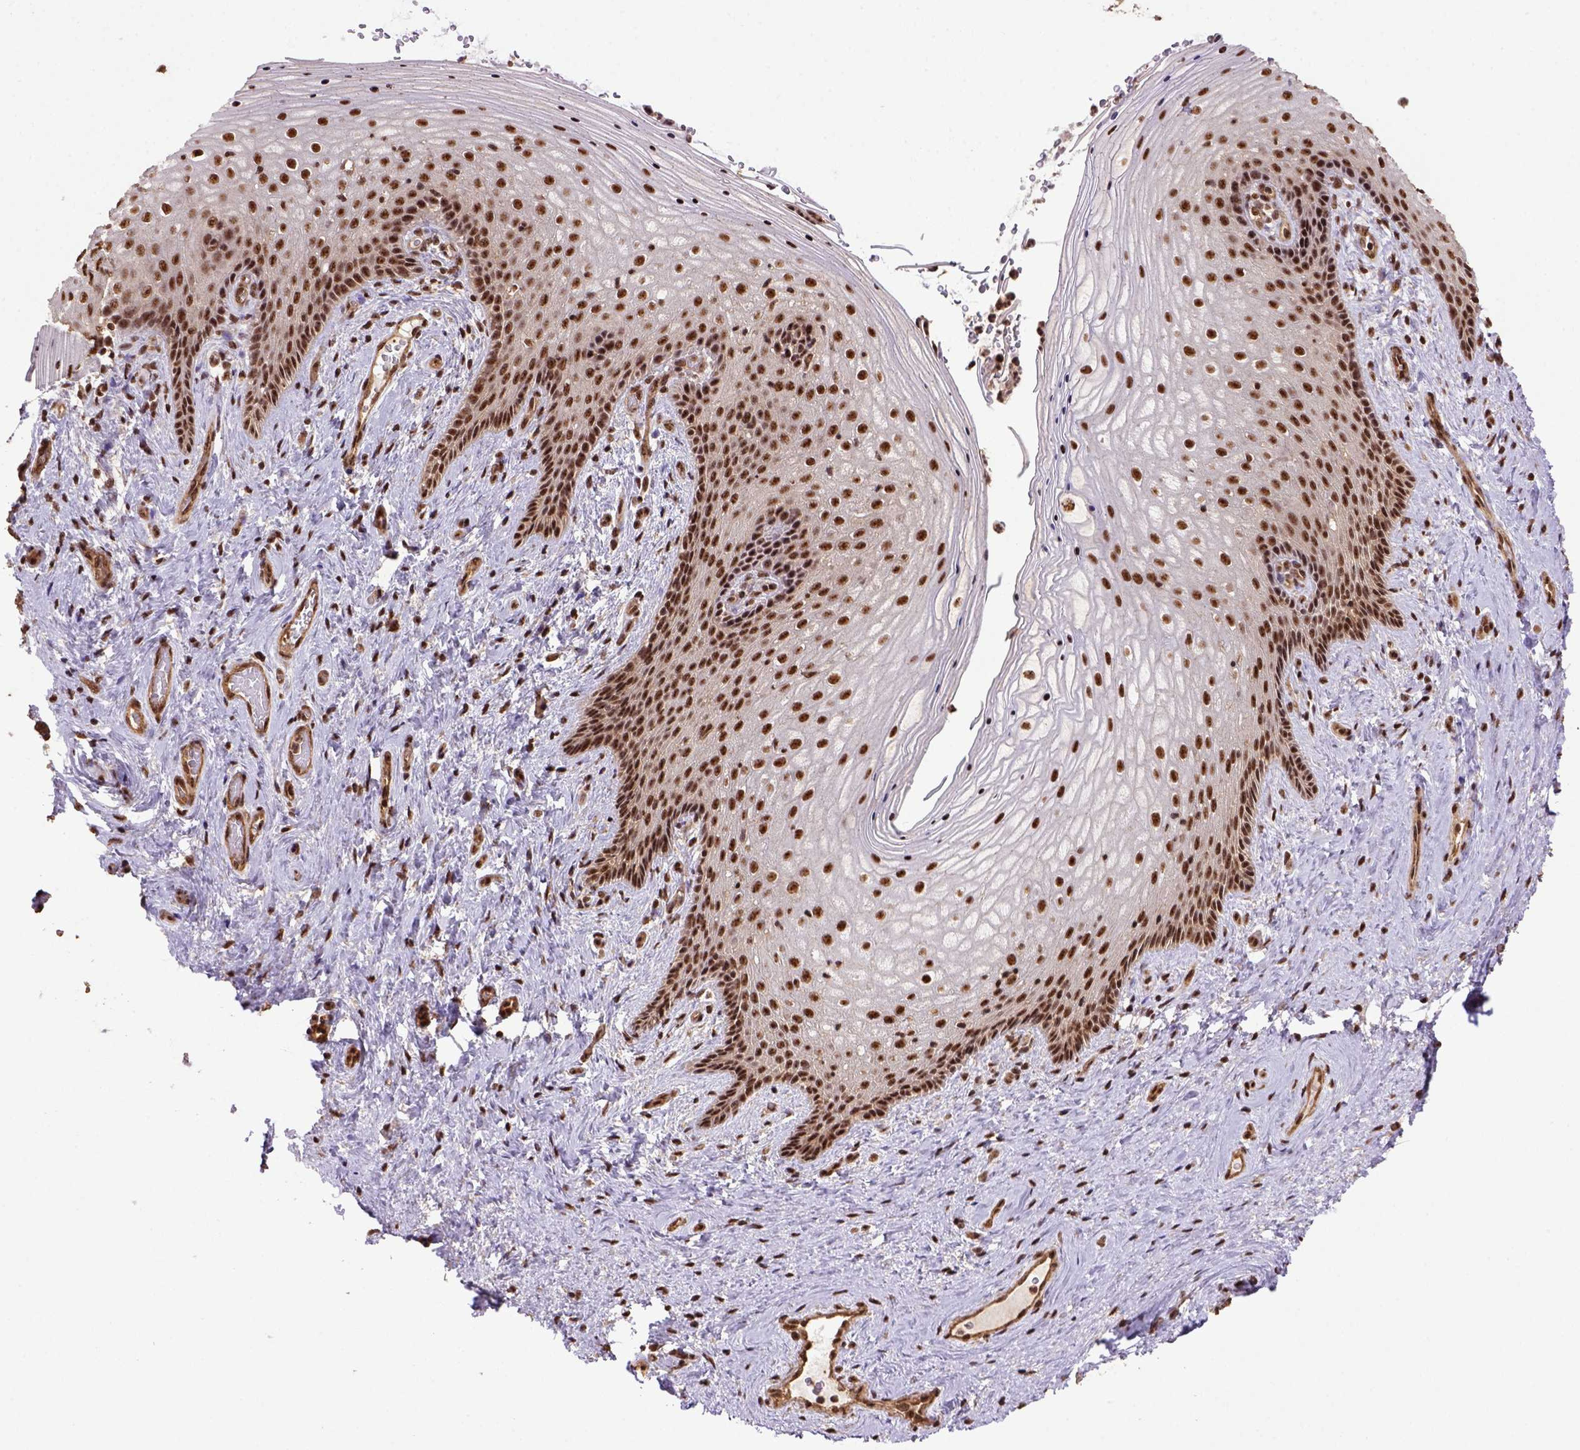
{"staining": {"intensity": "strong", "quantity": ">75%", "location": "nuclear"}, "tissue": "vagina", "cell_type": "Squamous epithelial cells", "image_type": "normal", "snomed": [{"axis": "morphology", "description": "Normal tissue, NOS"}, {"axis": "topography", "description": "Vagina"}], "caption": "Protein expression analysis of unremarkable vagina exhibits strong nuclear positivity in approximately >75% of squamous epithelial cells.", "gene": "PPIG", "patient": {"sex": "female", "age": 45}}